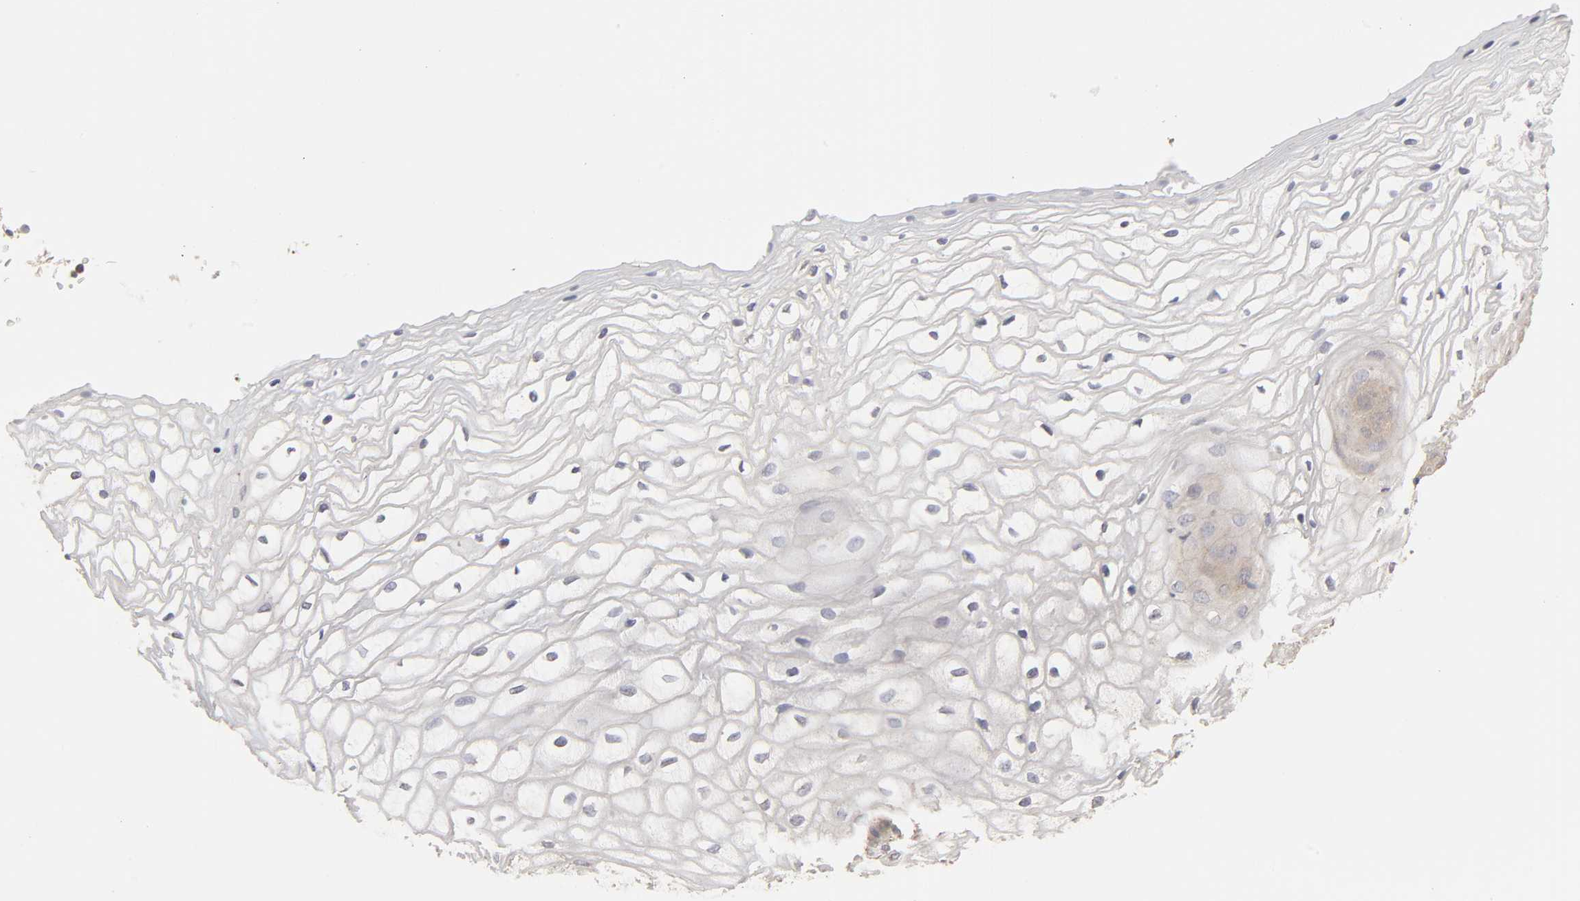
{"staining": {"intensity": "weak", "quantity": "25%-75%", "location": "cytoplasmic/membranous"}, "tissue": "vagina", "cell_type": "Squamous epithelial cells", "image_type": "normal", "snomed": [{"axis": "morphology", "description": "Normal tissue, NOS"}, {"axis": "topography", "description": "Vagina"}], "caption": "The photomicrograph exhibits a brown stain indicating the presence of a protein in the cytoplasmic/membranous of squamous epithelial cells in vagina. The staining is performed using DAB brown chromogen to label protein expression. The nuclei are counter-stained blue using hematoxylin.", "gene": "AP1G2", "patient": {"sex": "female", "age": 34}}